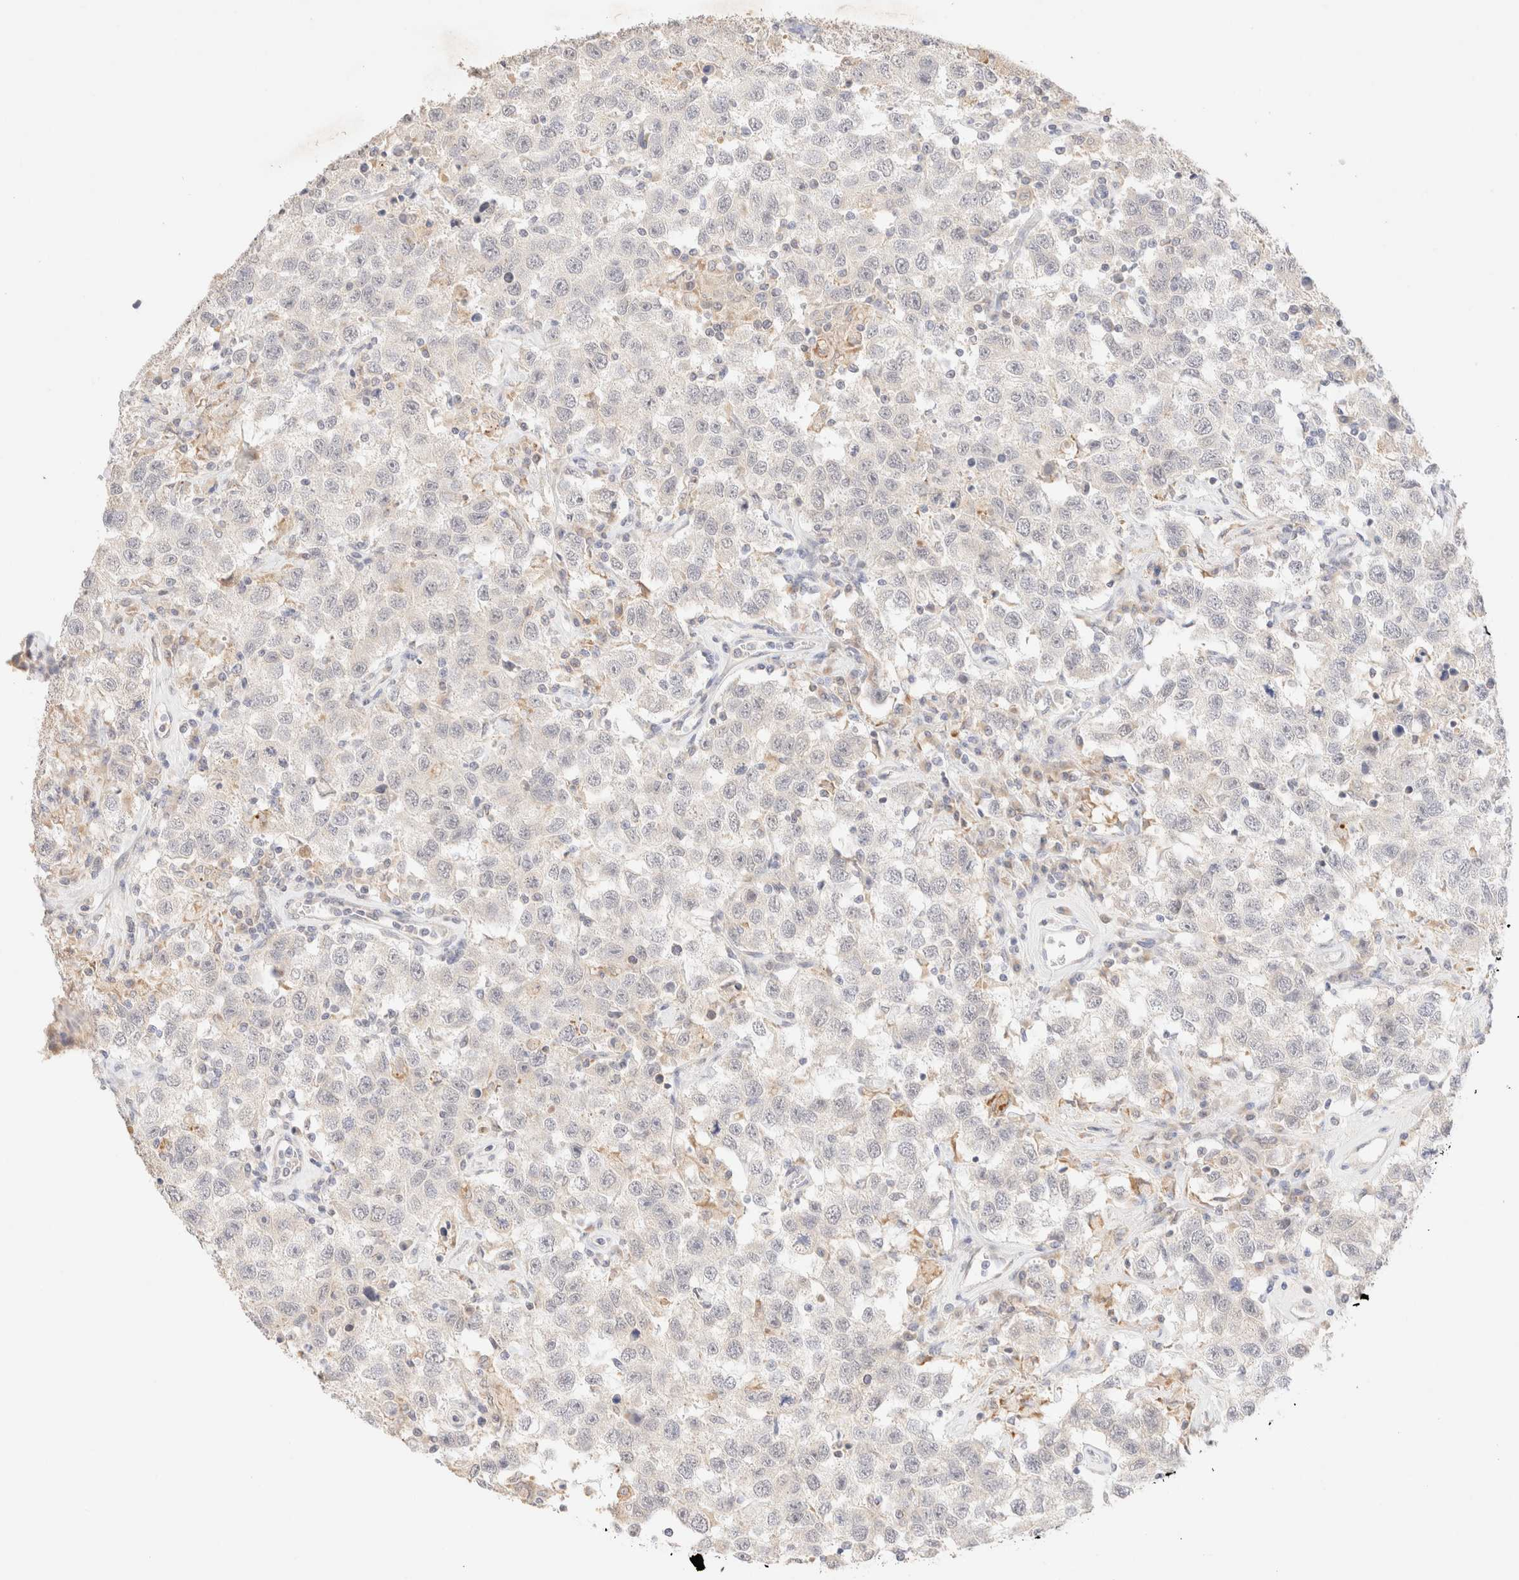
{"staining": {"intensity": "negative", "quantity": "none", "location": "none"}, "tissue": "testis cancer", "cell_type": "Tumor cells", "image_type": "cancer", "snomed": [{"axis": "morphology", "description": "Seminoma, NOS"}, {"axis": "topography", "description": "Testis"}], "caption": "Tumor cells are negative for brown protein staining in seminoma (testis).", "gene": "SNTB1", "patient": {"sex": "male", "age": 41}}